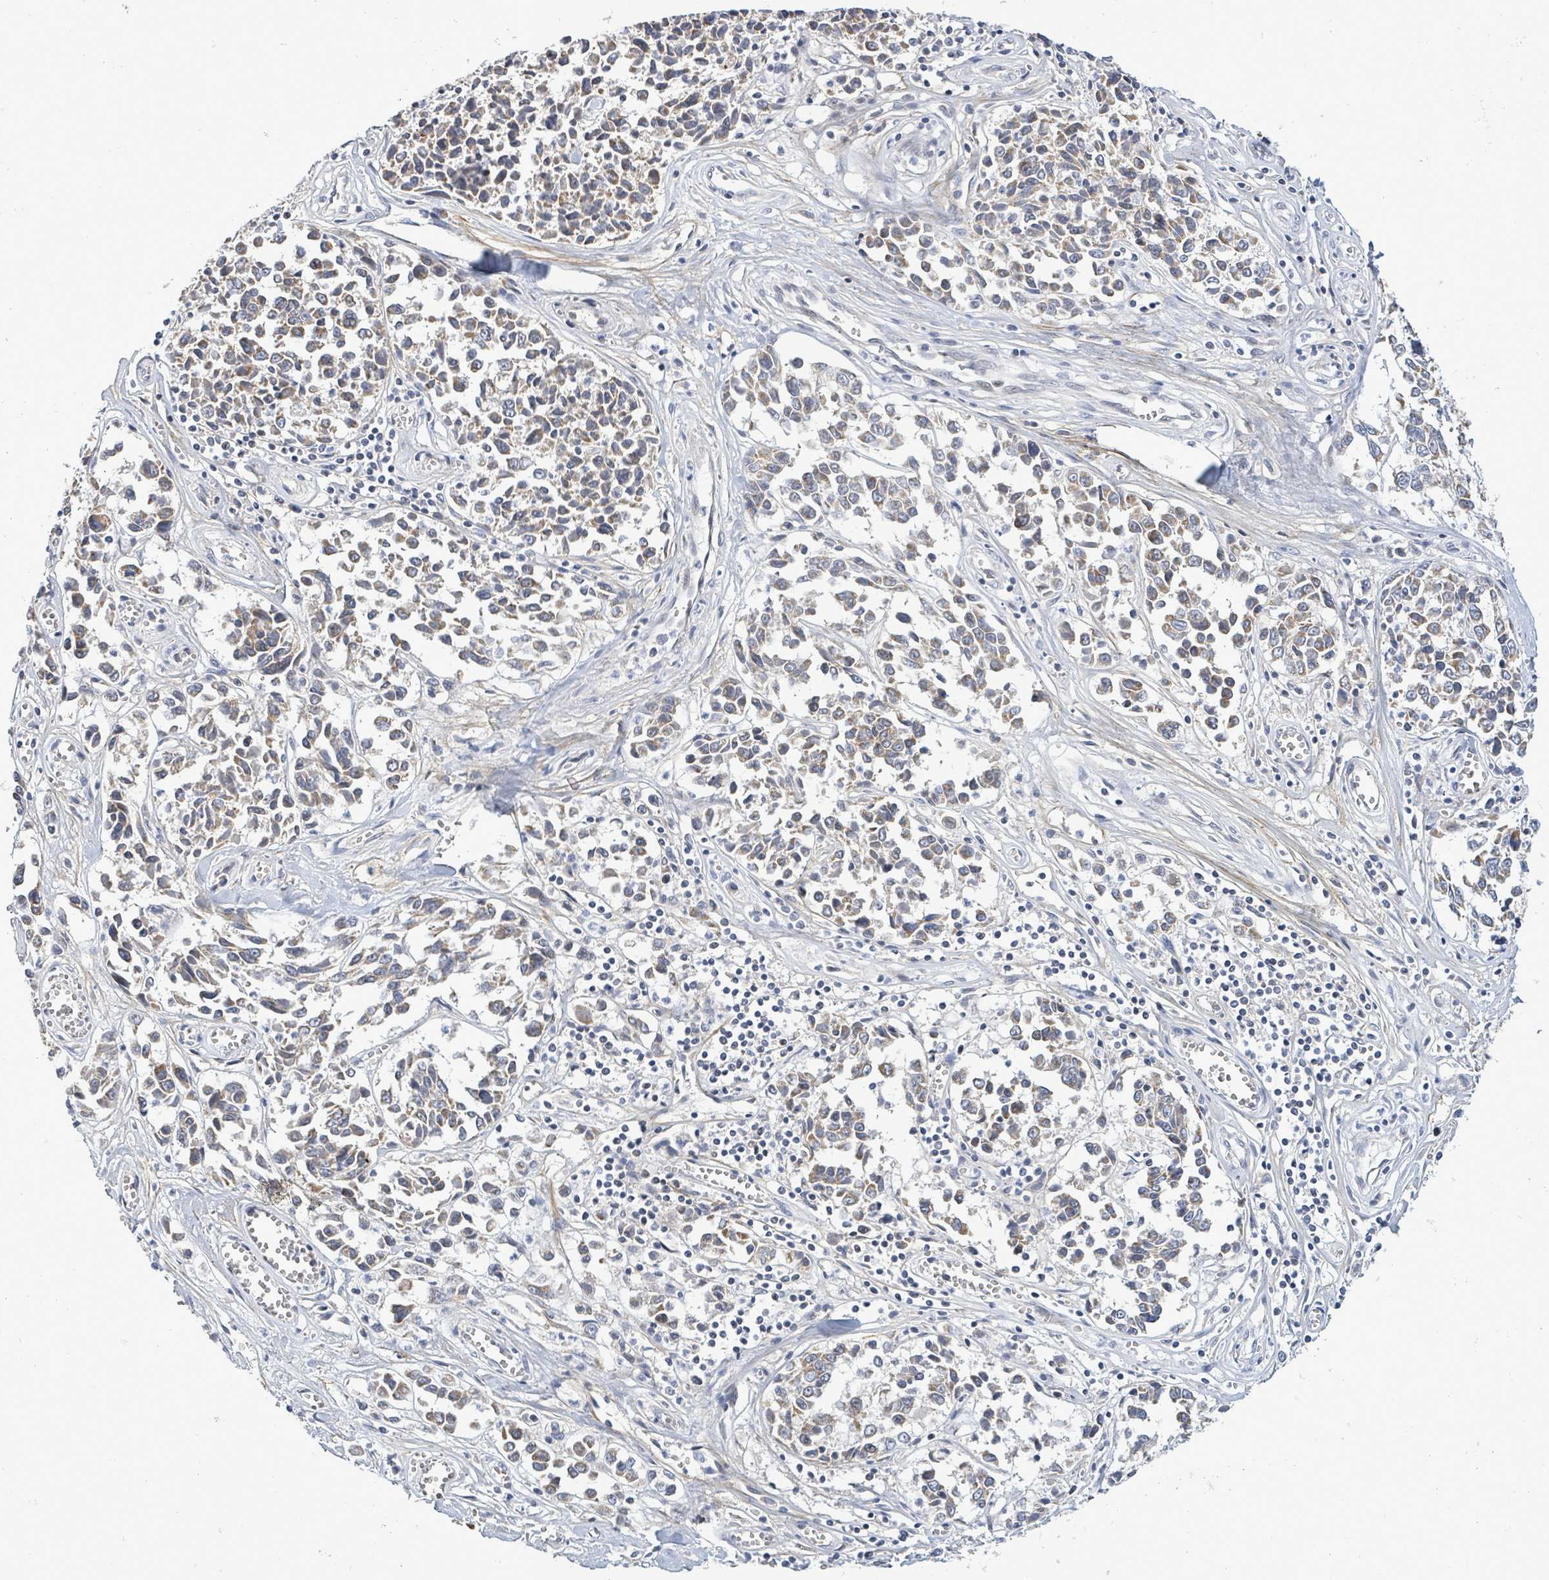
{"staining": {"intensity": "weak", "quantity": ">75%", "location": "cytoplasmic/membranous"}, "tissue": "melanoma", "cell_type": "Tumor cells", "image_type": "cancer", "snomed": [{"axis": "morphology", "description": "Malignant melanoma, NOS"}, {"axis": "topography", "description": "Skin"}], "caption": "Tumor cells reveal low levels of weak cytoplasmic/membranous expression in about >75% of cells in human melanoma.", "gene": "ZFPM1", "patient": {"sex": "female", "age": 64}}